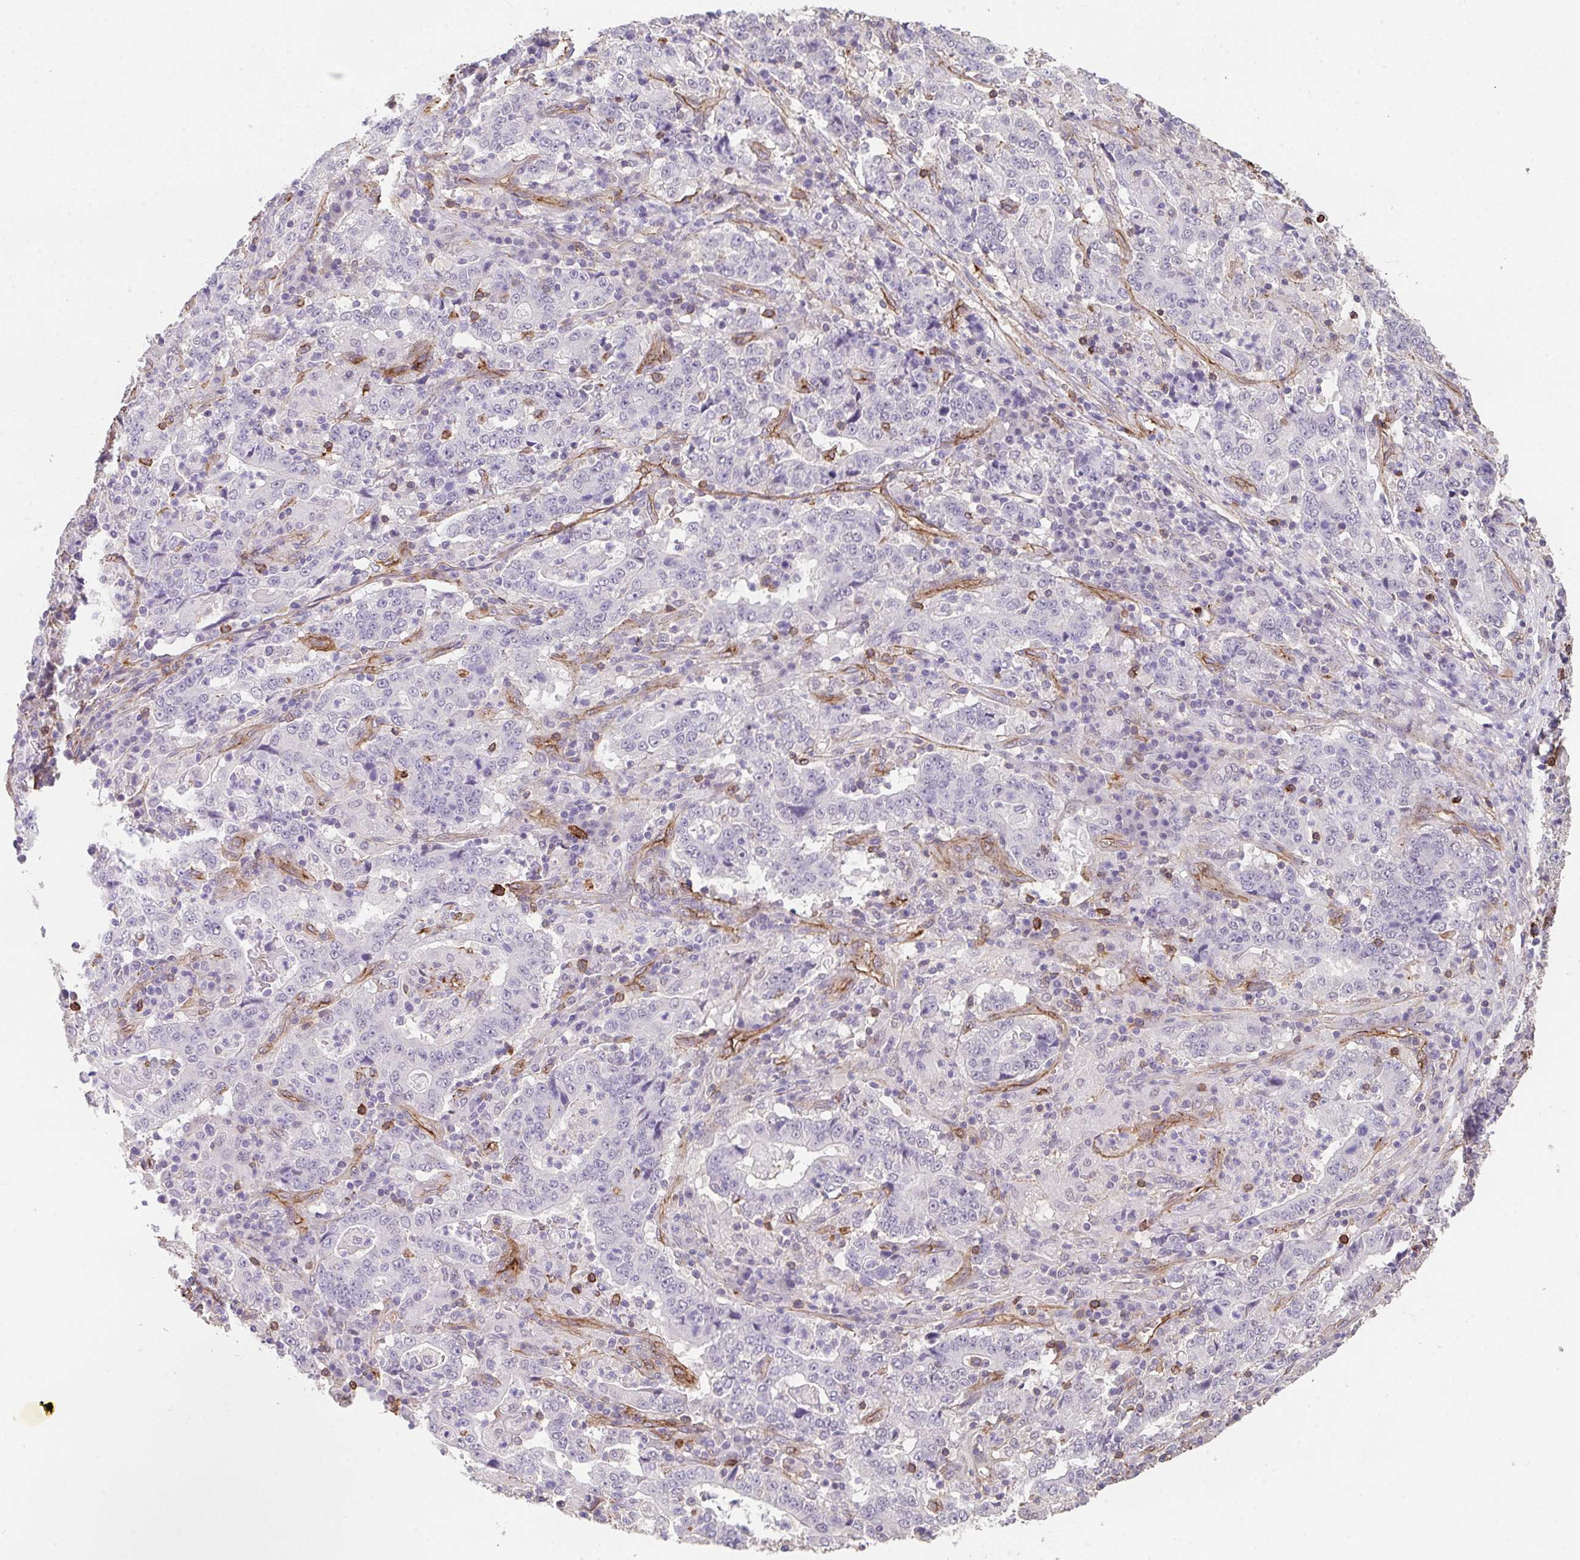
{"staining": {"intensity": "negative", "quantity": "none", "location": "none"}, "tissue": "stomach cancer", "cell_type": "Tumor cells", "image_type": "cancer", "snomed": [{"axis": "morphology", "description": "Normal tissue, NOS"}, {"axis": "morphology", "description": "Adenocarcinoma, NOS"}, {"axis": "topography", "description": "Stomach, upper"}, {"axis": "topography", "description": "Stomach"}], "caption": "Immunohistochemistry of human stomach adenocarcinoma exhibits no positivity in tumor cells.", "gene": "DBN1", "patient": {"sex": "male", "age": 59}}